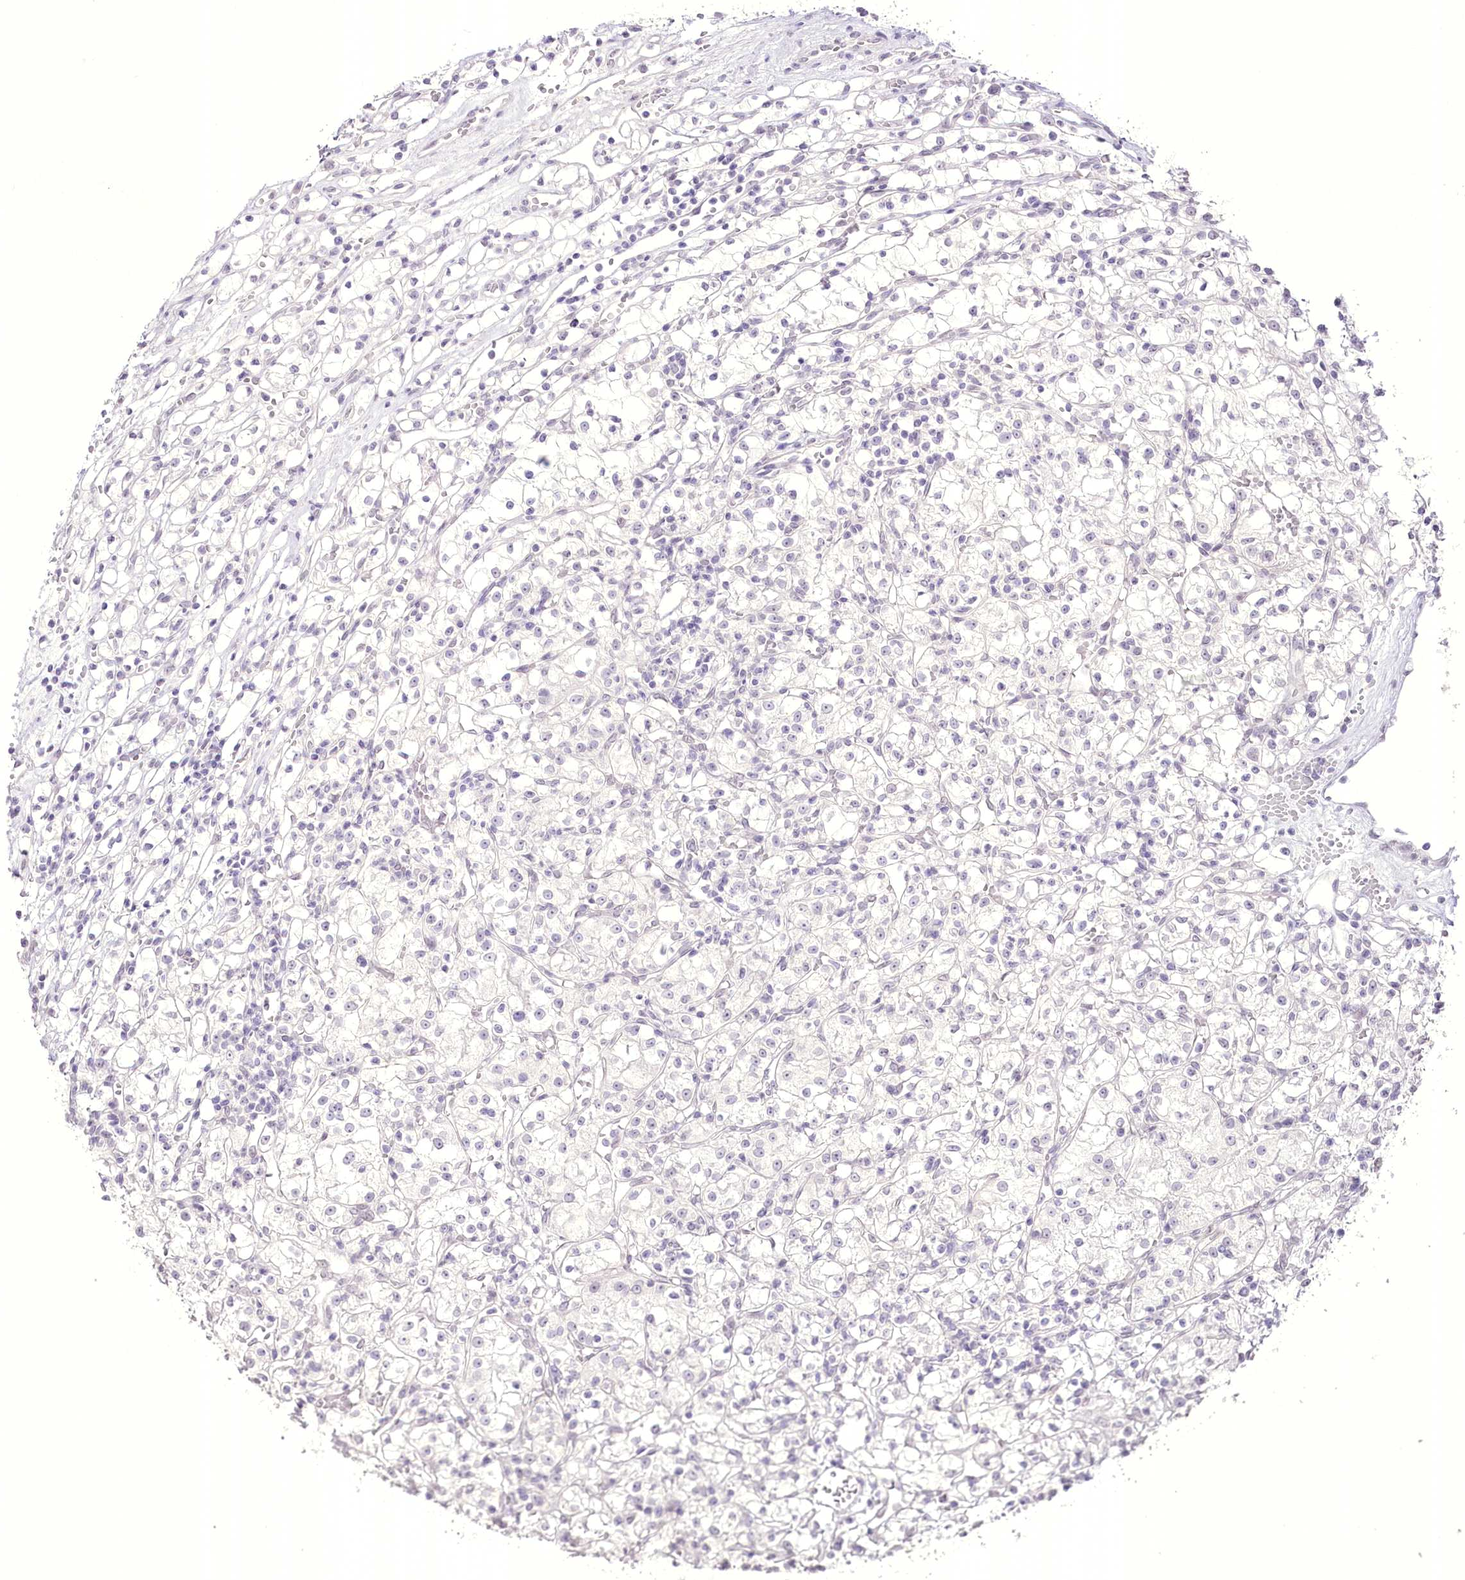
{"staining": {"intensity": "negative", "quantity": "none", "location": "none"}, "tissue": "renal cancer", "cell_type": "Tumor cells", "image_type": "cancer", "snomed": [{"axis": "morphology", "description": "Adenocarcinoma, NOS"}, {"axis": "topography", "description": "Kidney"}], "caption": "This is a micrograph of immunohistochemistry (IHC) staining of adenocarcinoma (renal), which shows no expression in tumor cells.", "gene": "SLC39A10", "patient": {"sex": "female", "age": 59}}